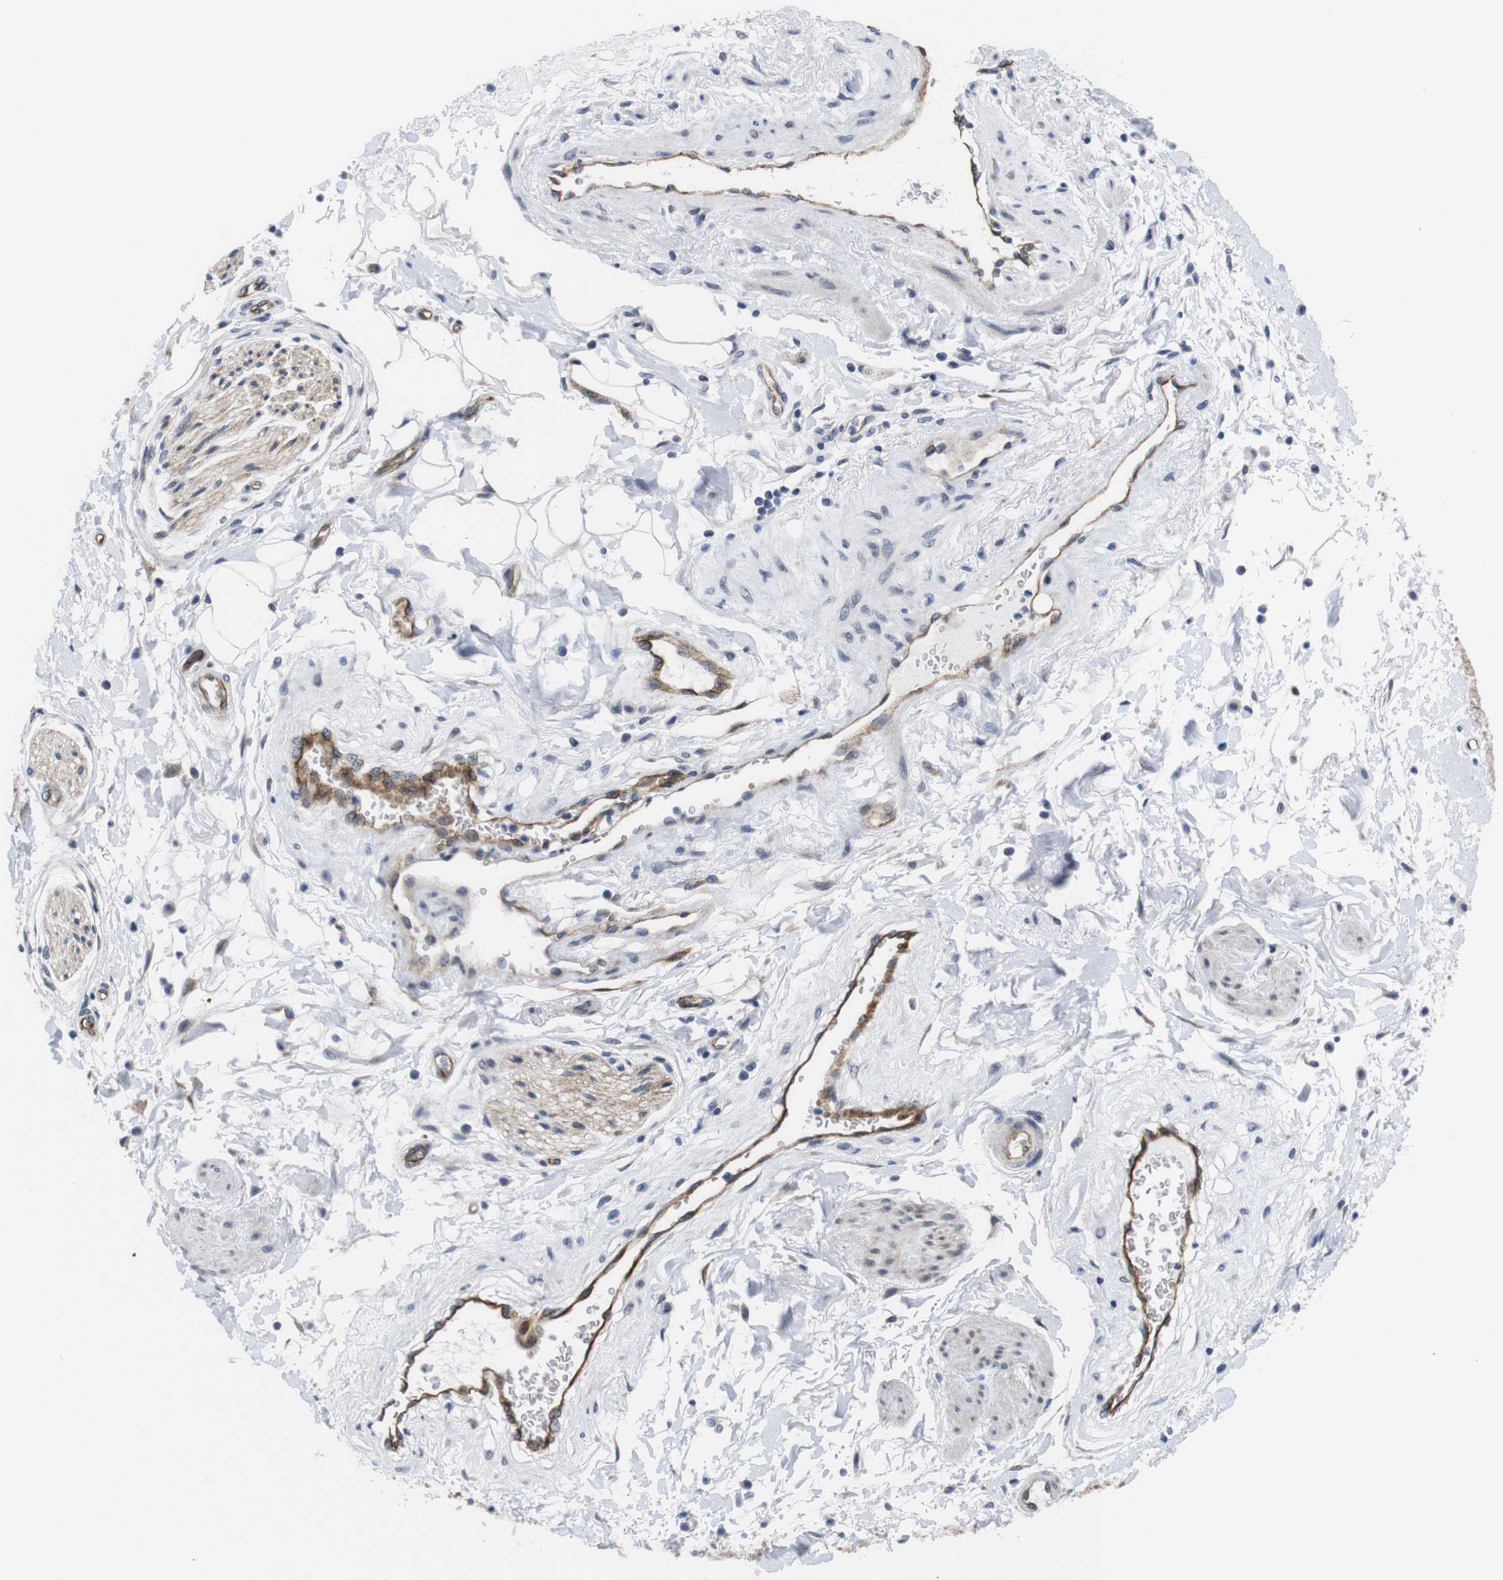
{"staining": {"intensity": "negative", "quantity": "none", "location": "none"}, "tissue": "adipose tissue", "cell_type": "Adipocytes", "image_type": "normal", "snomed": [{"axis": "morphology", "description": "Normal tissue, NOS"}, {"axis": "topography", "description": "Soft tissue"}, {"axis": "topography", "description": "Peripheral nerve tissue"}], "caption": "Human adipose tissue stained for a protein using IHC exhibits no positivity in adipocytes.", "gene": "SOCS3", "patient": {"sex": "female", "age": 71}}